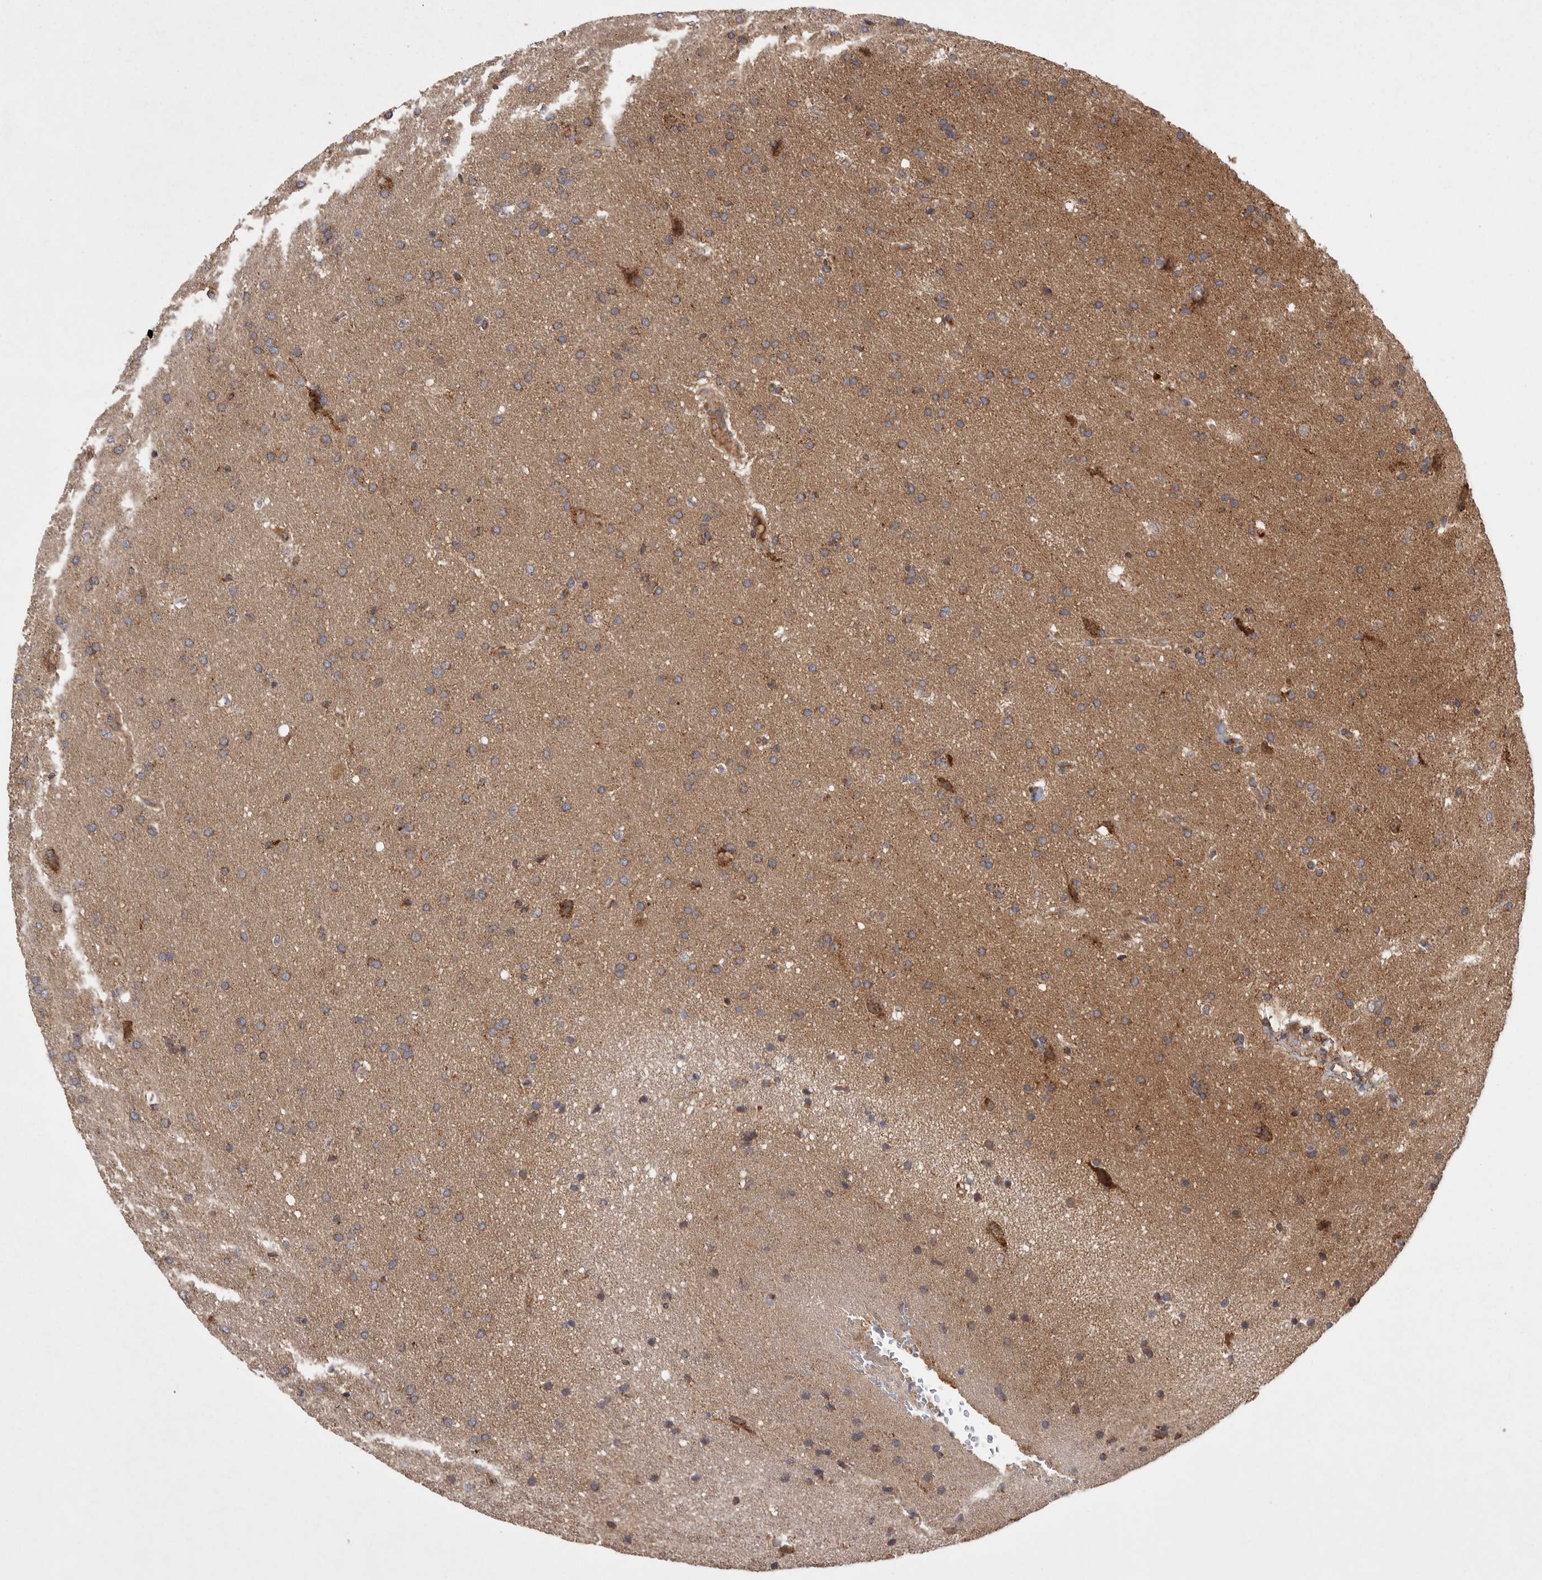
{"staining": {"intensity": "moderate", "quantity": ">75%", "location": "cytoplasmic/membranous"}, "tissue": "glioma", "cell_type": "Tumor cells", "image_type": "cancer", "snomed": [{"axis": "morphology", "description": "Glioma, malignant, Low grade"}, {"axis": "topography", "description": "Brain"}], "caption": "IHC staining of low-grade glioma (malignant), which exhibits medium levels of moderate cytoplasmic/membranous positivity in approximately >75% of tumor cells indicating moderate cytoplasmic/membranous protein positivity. The staining was performed using DAB (3,3'-diaminobenzidine) (brown) for protein detection and nuclei were counterstained in hematoxylin (blue).", "gene": "KYAT3", "patient": {"sex": "female", "age": 37}}